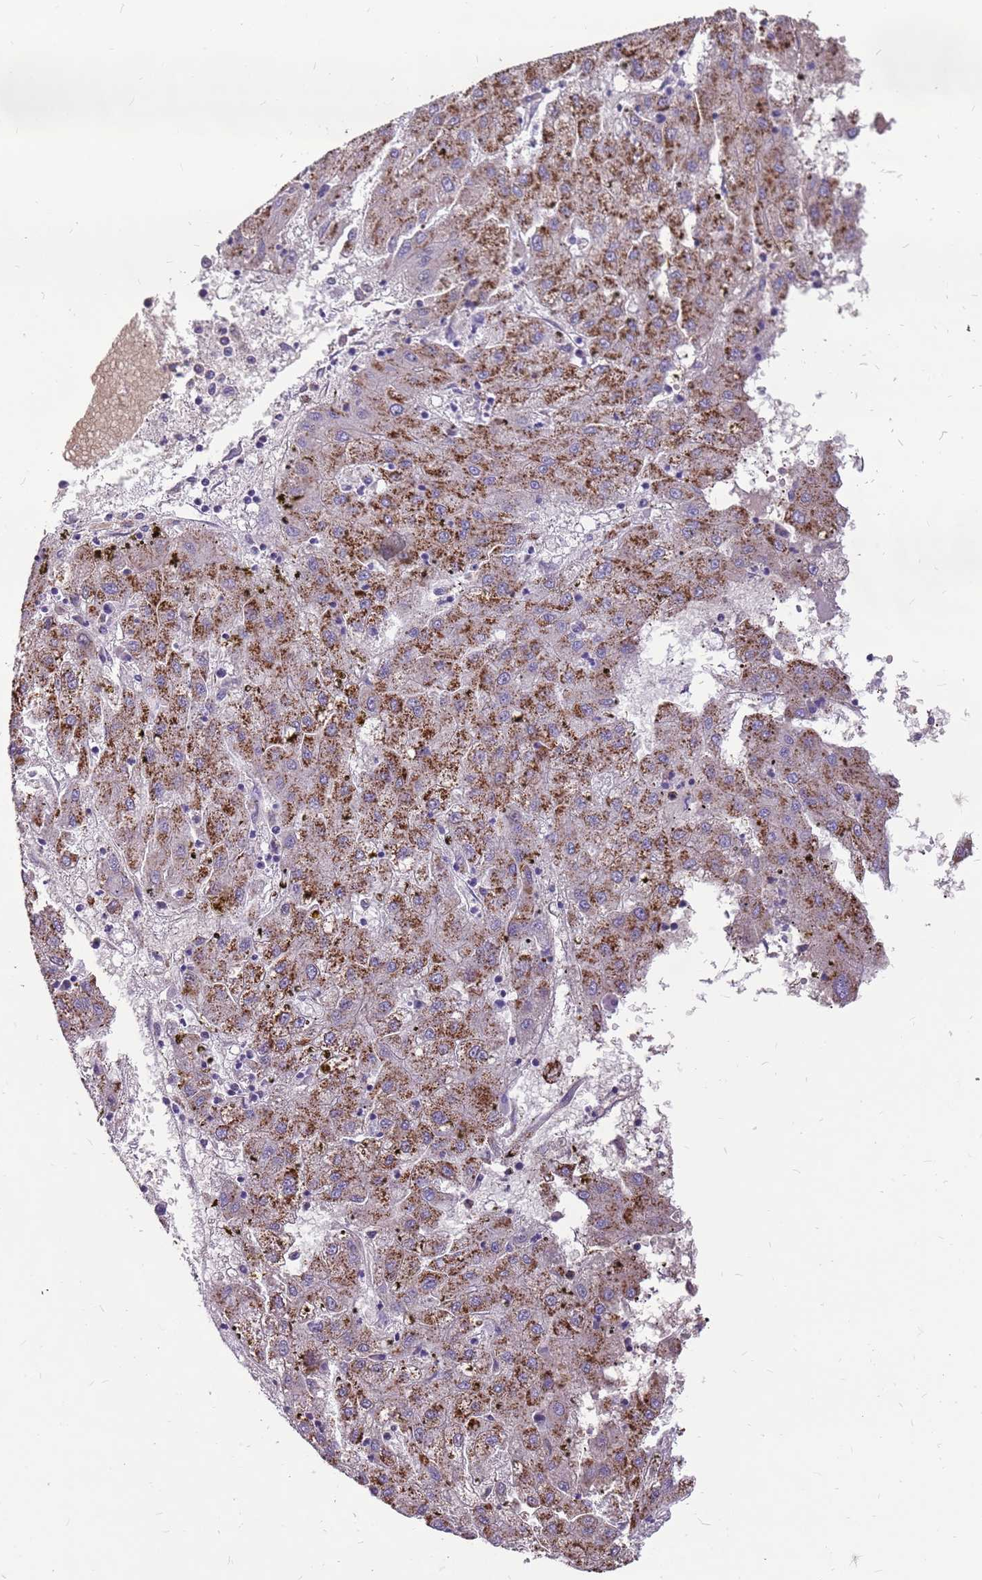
{"staining": {"intensity": "strong", "quantity": "25%-75%", "location": "cytoplasmic/membranous"}, "tissue": "liver cancer", "cell_type": "Tumor cells", "image_type": "cancer", "snomed": [{"axis": "morphology", "description": "Carcinoma, Hepatocellular, NOS"}, {"axis": "topography", "description": "Liver"}], "caption": "Strong cytoplasmic/membranous protein staining is identified in approximately 25%-75% of tumor cells in hepatocellular carcinoma (liver). Ihc stains the protein in brown and the nuclei are stained blue.", "gene": "PCNX1", "patient": {"sex": "male", "age": 72}}